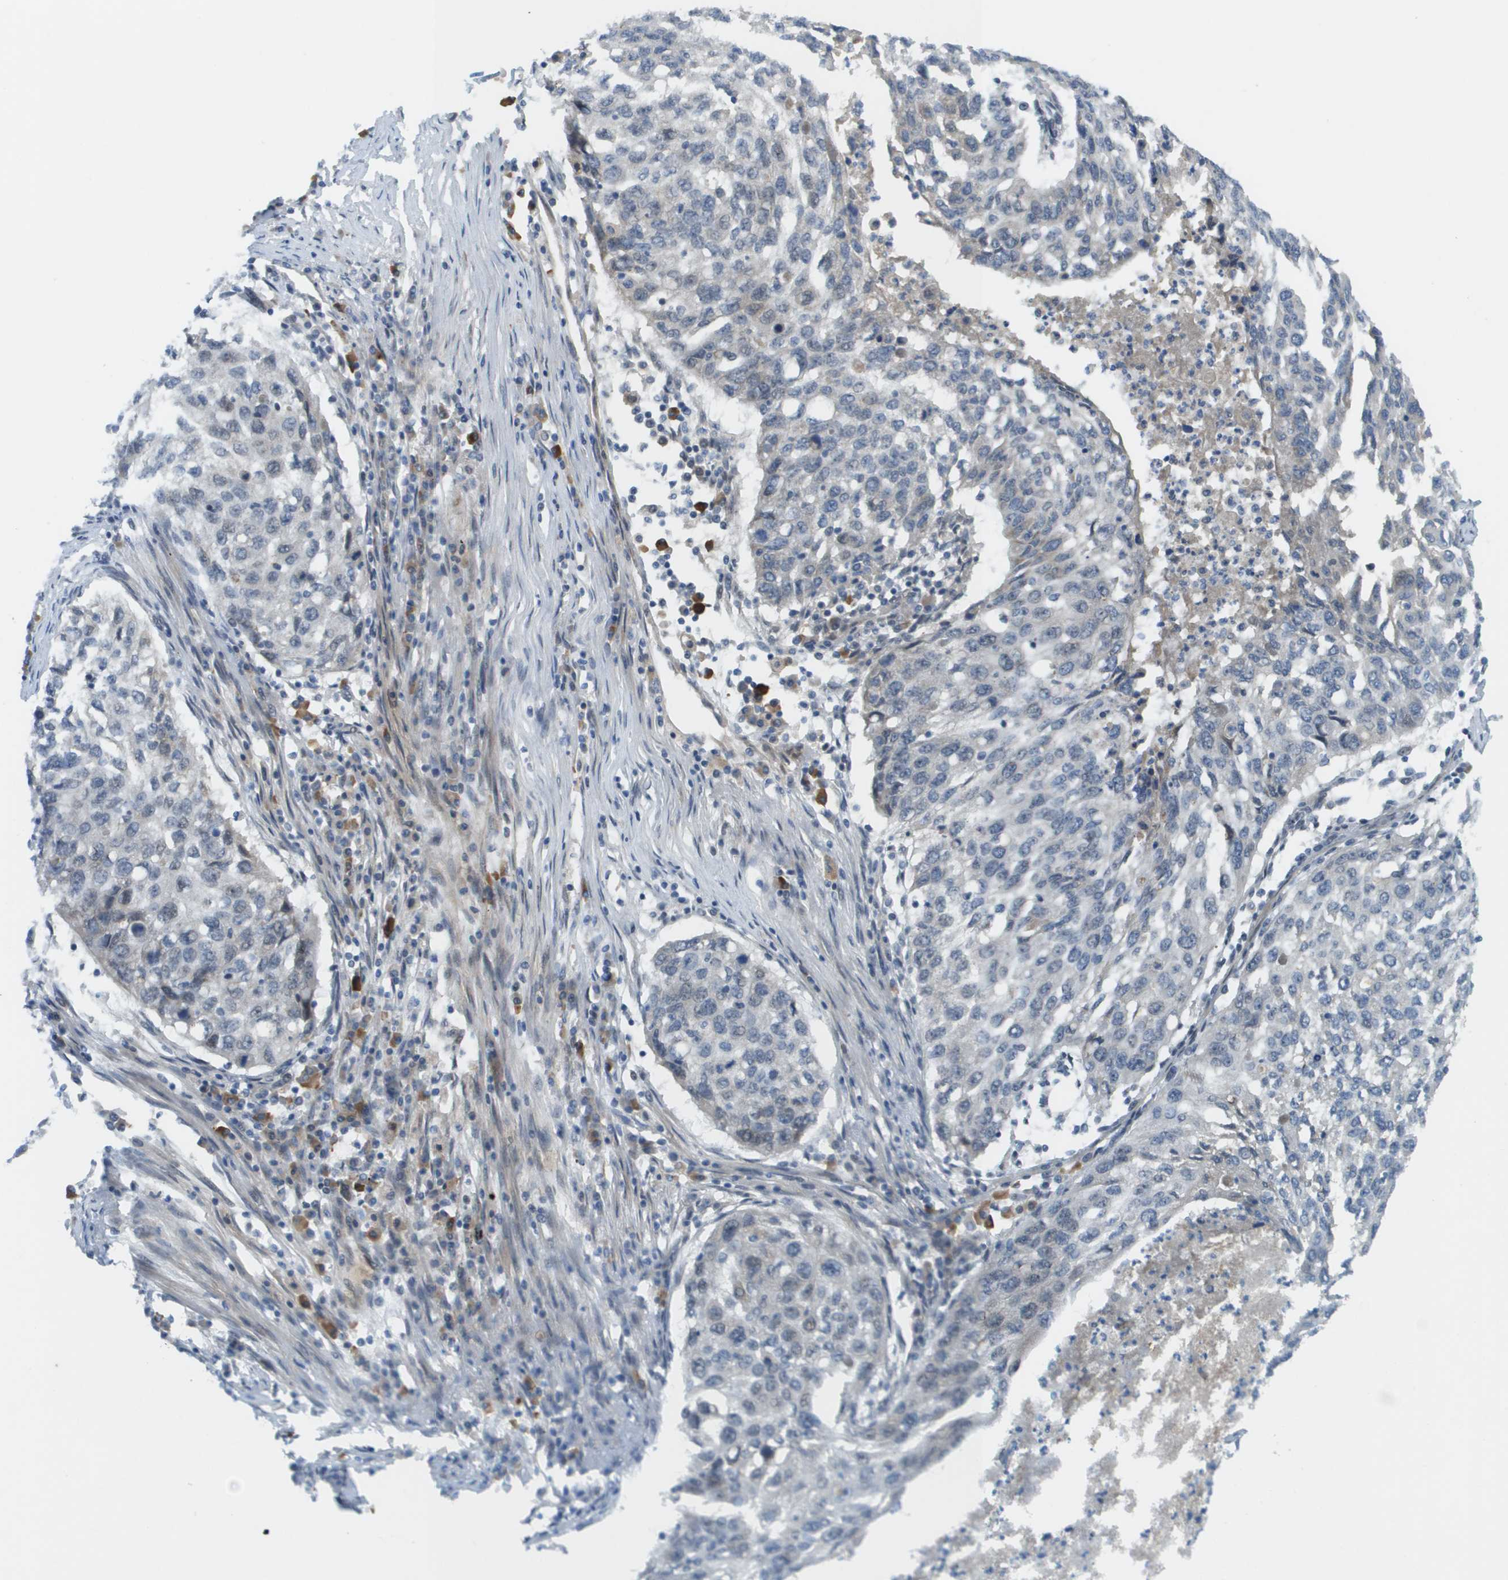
{"staining": {"intensity": "negative", "quantity": "none", "location": "none"}, "tissue": "lung cancer", "cell_type": "Tumor cells", "image_type": "cancer", "snomed": [{"axis": "morphology", "description": "Squamous cell carcinoma, NOS"}, {"axis": "topography", "description": "Lung"}], "caption": "Histopathology image shows no protein positivity in tumor cells of lung squamous cell carcinoma tissue.", "gene": "CACNB4", "patient": {"sex": "female", "age": 63}}